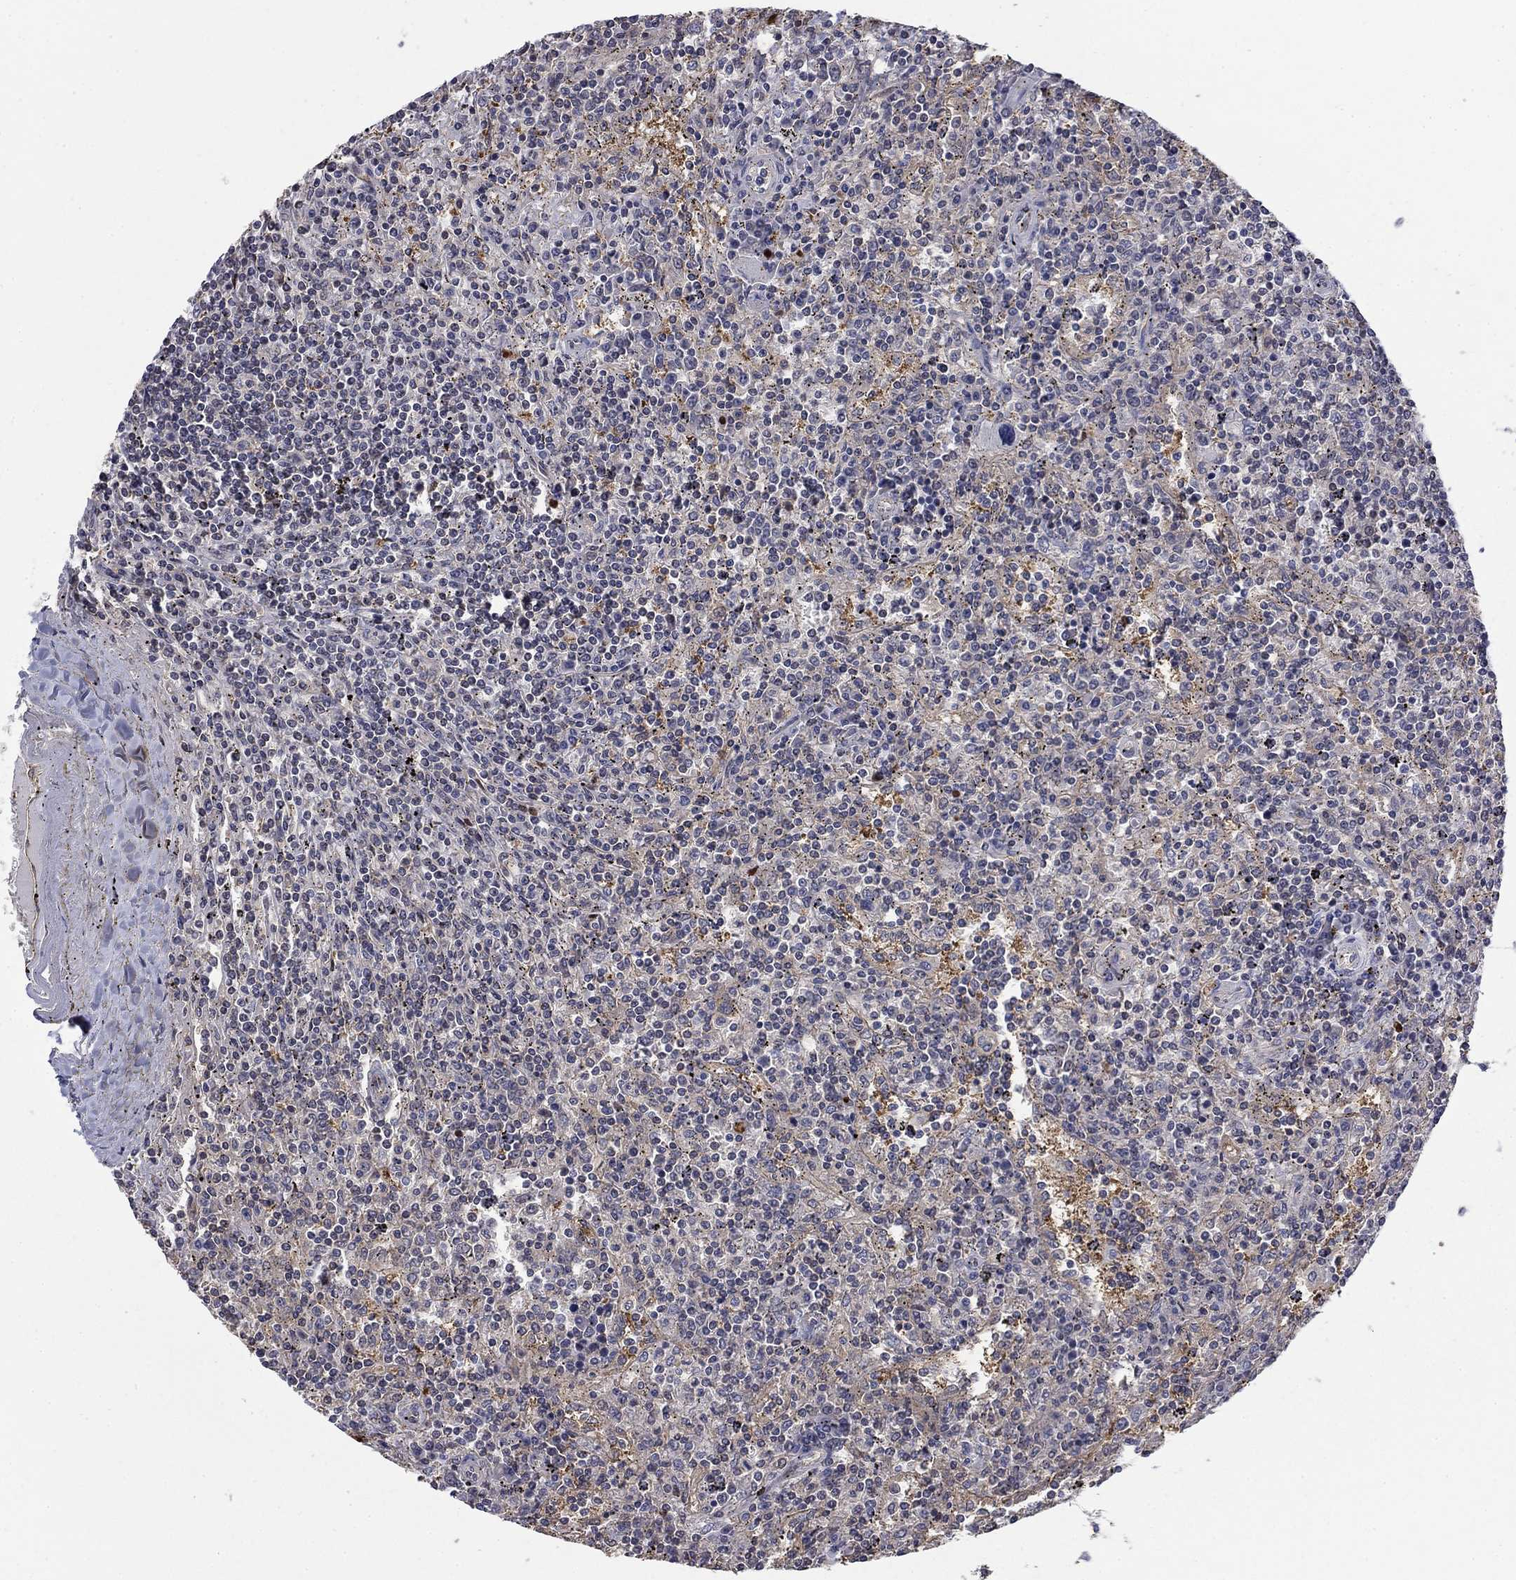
{"staining": {"intensity": "negative", "quantity": "none", "location": "none"}, "tissue": "lymphoma", "cell_type": "Tumor cells", "image_type": "cancer", "snomed": [{"axis": "morphology", "description": "Malignant lymphoma, non-Hodgkin's type, Low grade"}, {"axis": "topography", "description": "Spleen"}], "caption": "Tumor cells are negative for protein expression in human low-grade malignant lymphoma, non-Hodgkin's type.", "gene": "PDZD2", "patient": {"sex": "male", "age": 62}}